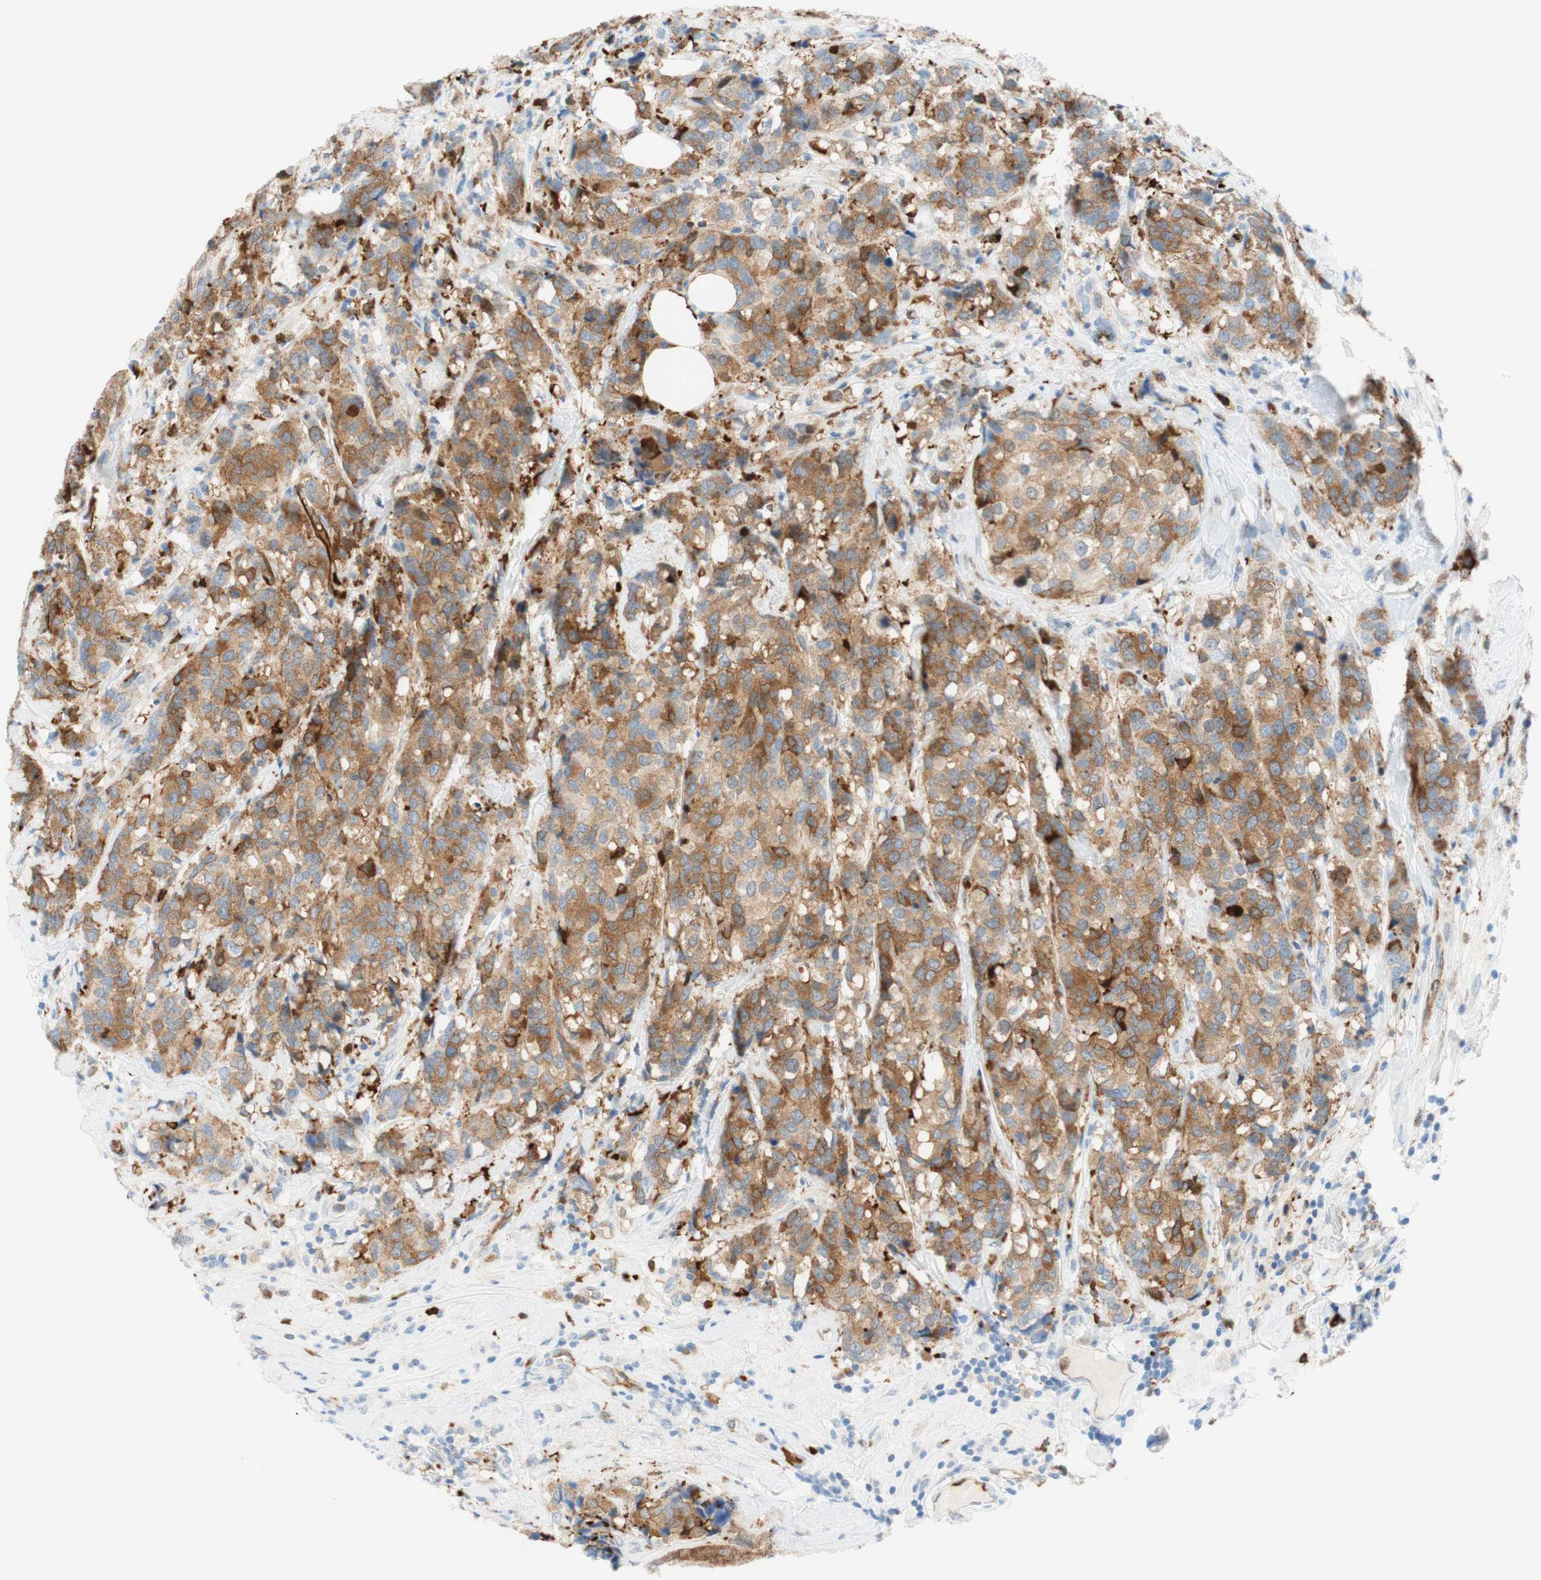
{"staining": {"intensity": "moderate", "quantity": ">75%", "location": "cytoplasmic/membranous"}, "tissue": "breast cancer", "cell_type": "Tumor cells", "image_type": "cancer", "snomed": [{"axis": "morphology", "description": "Lobular carcinoma"}, {"axis": "topography", "description": "Breast"}], "caption": "Breast cancer stained for a protein (brown) shows moderate cytoplasmic/membranous positive positivity in approximately >75% of tumor cells.", "gene": "STMN1", "patient": {"sex": "female", "age": 59}}